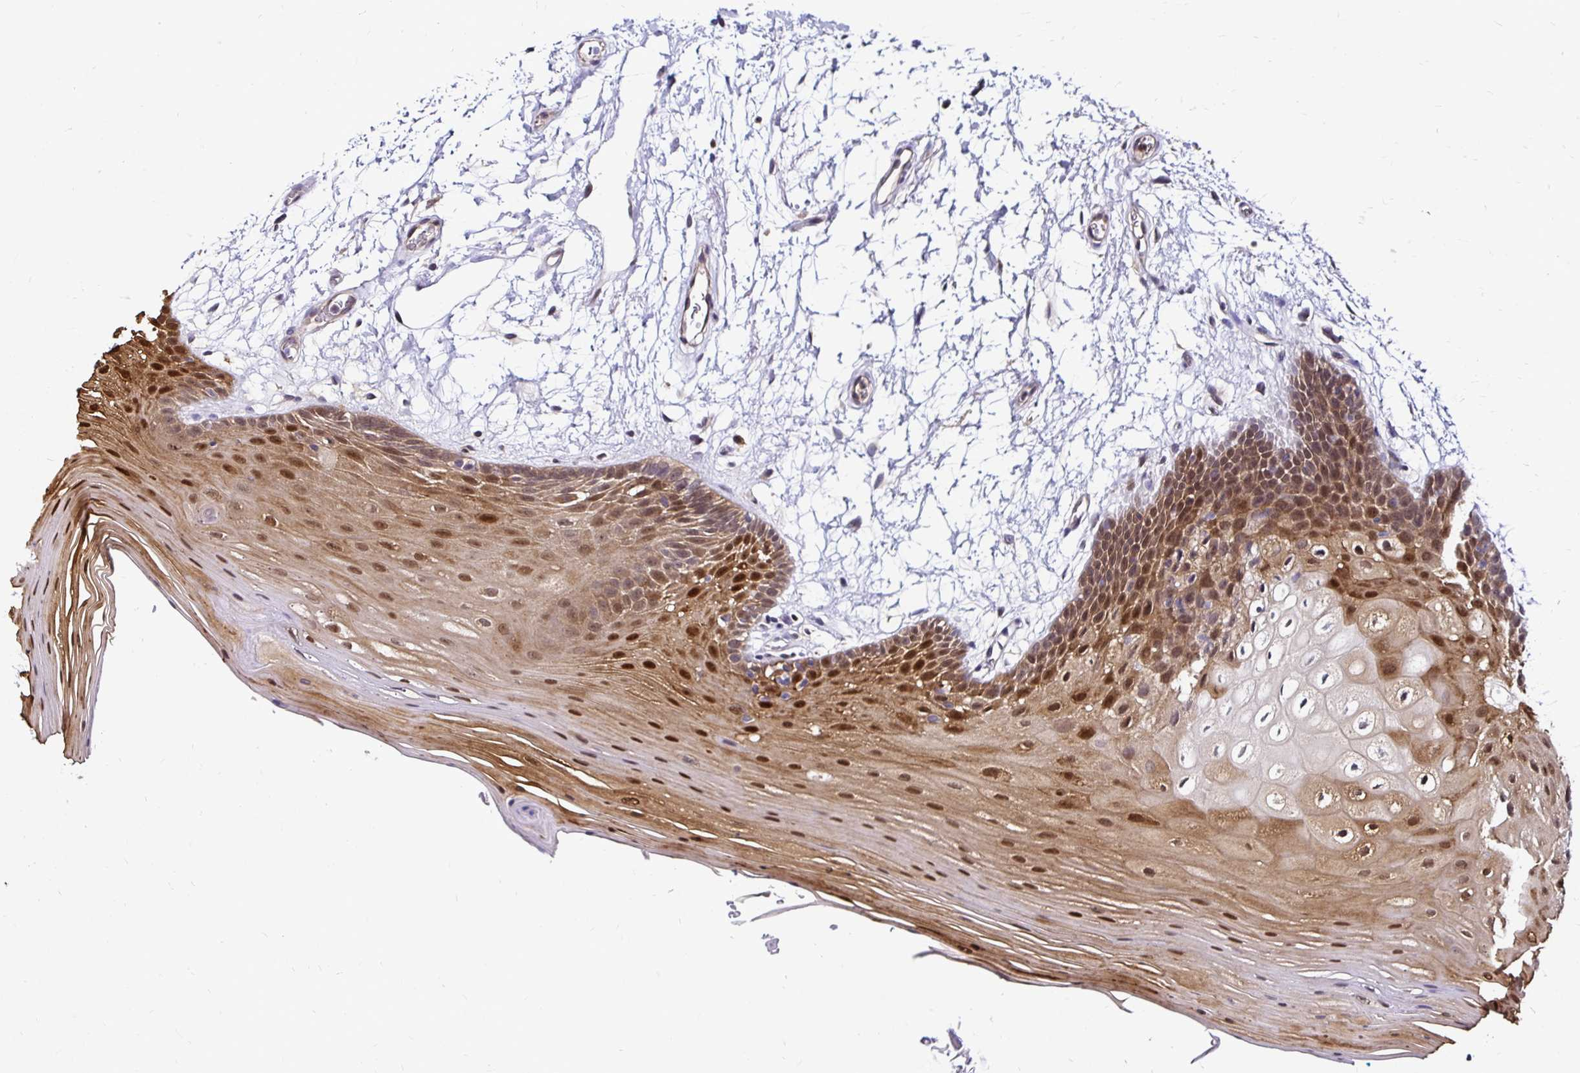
{"staining": {"intensity": "moderate", "quantity": ">75%", "location": "cytoplasmic/membranous,nuclear"}, "tissue": "oral mucosa", "cell_type": "Squamous epithelial cells", "image_type": "normal", "snomed": [{"axis": "morphology", "description": "Normal tissue, NOS"}, {"axis": "morphology", "description": "Squamous cell carcinoma, NOS"}, {"axis": "topography", "description": "Oral tissue"}, {"axis": "topography", "description": "Tounge, NOS"}, {"axis": "topography", "description": "Head-Neck"}], "caption": "Human oral mucosa stained with a brown dye exhibits moderate cytoplasmic/membranous,nuclear positive positivity in approximately >75% of squamous epithelial cells.", "gene": "TXN", "patient": {"sex": "male", "age": 62}}